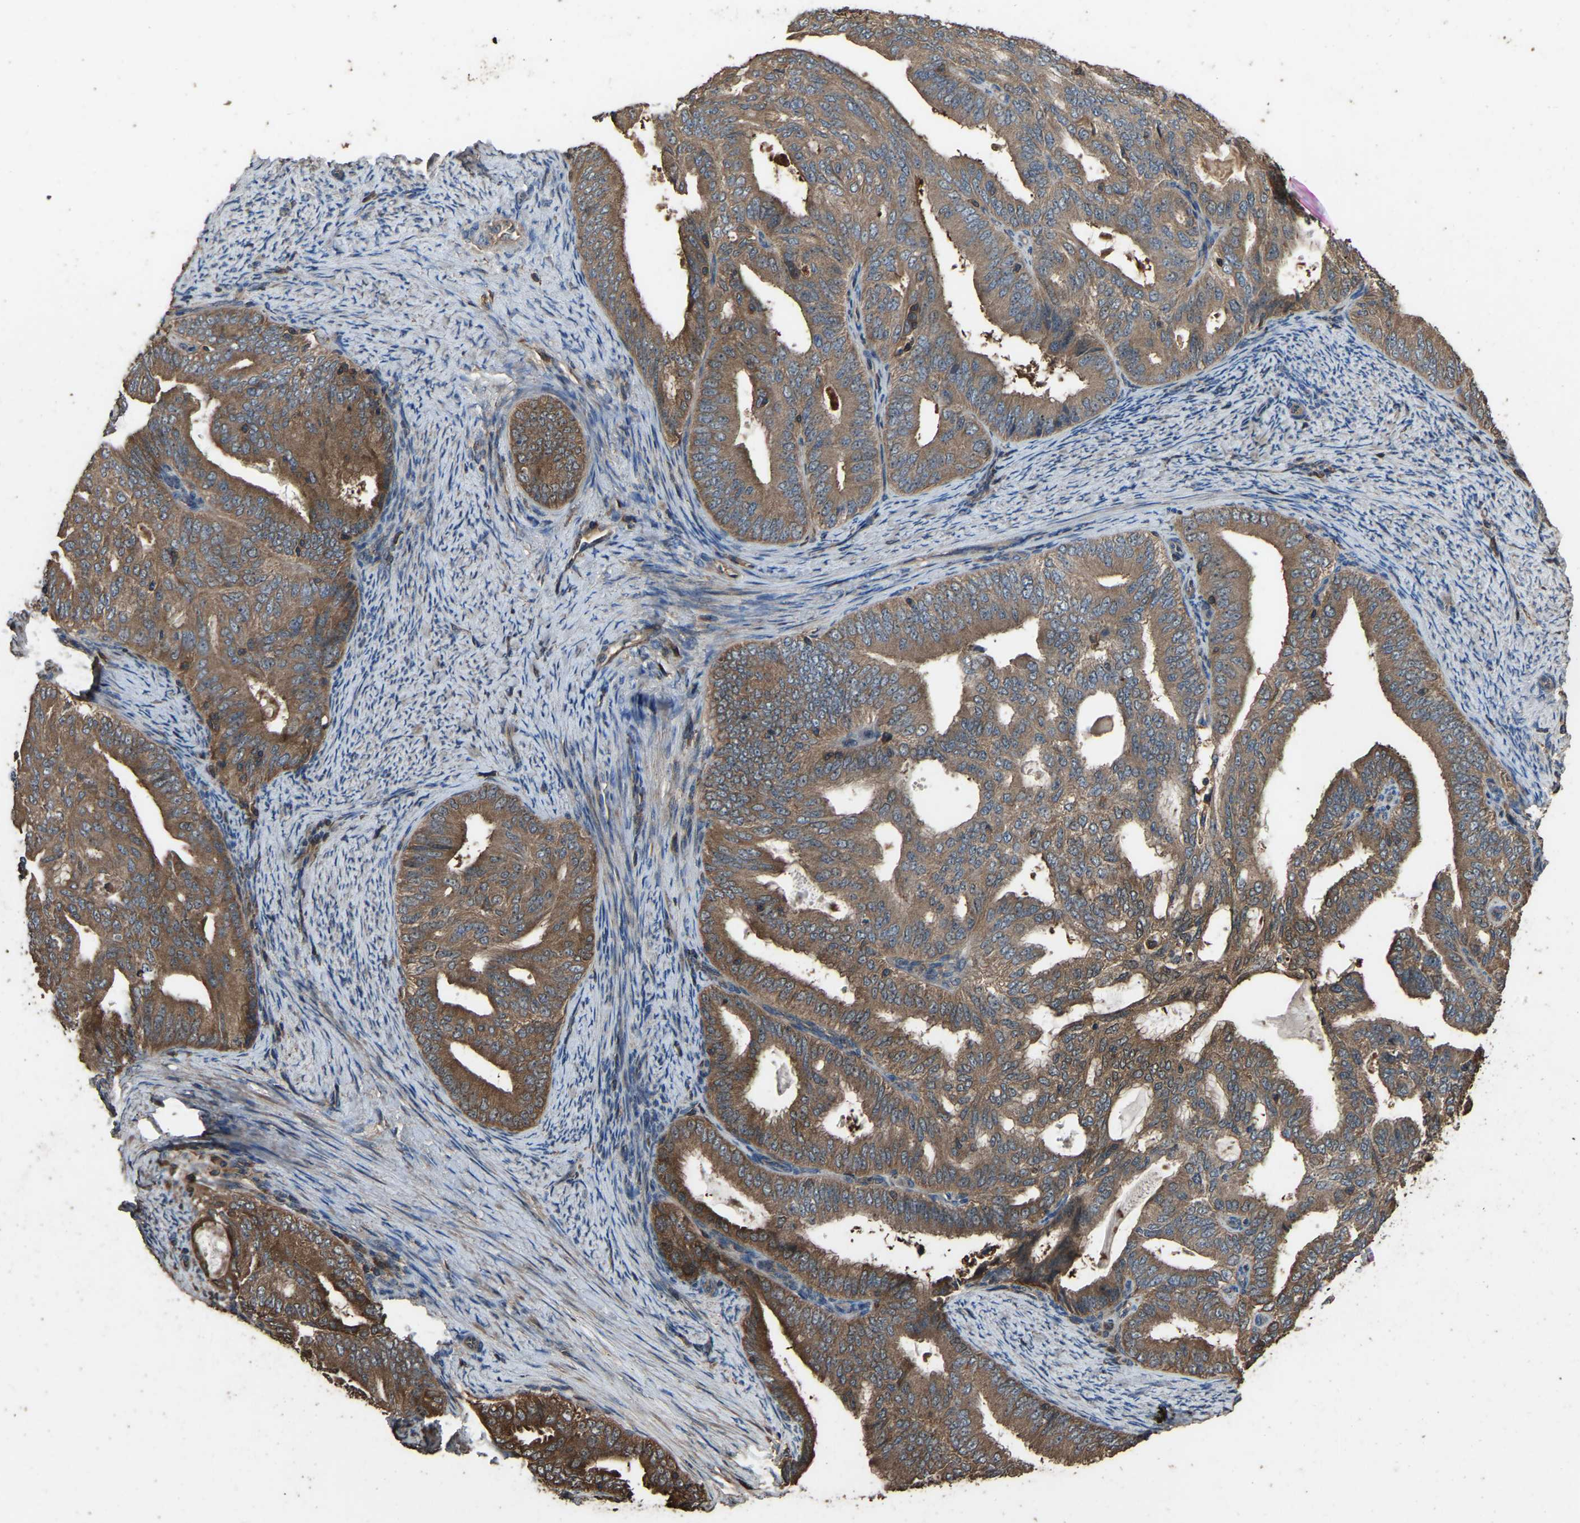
{"staining": {"intensity": "strong", "quantity": ">75%", "location": "cytoplasmic/membranous"}, "tissue": "endometrial cancer", "cell_type": "Tumor cells", "image_type": "cancer", "snomed": [{"axis": "morphology", "description": "Adenocarcinoma, NOS"}, {"axis": "topography", "description": "Endometrium"}], "caption": "Protein expression analysis of human endometrial cancer reveals strong cytoplasmic/membranous positivity in approximately >75% of tumor cells.", "gene": "FHIT", "patient": {"sex": "female", "age": 58}}